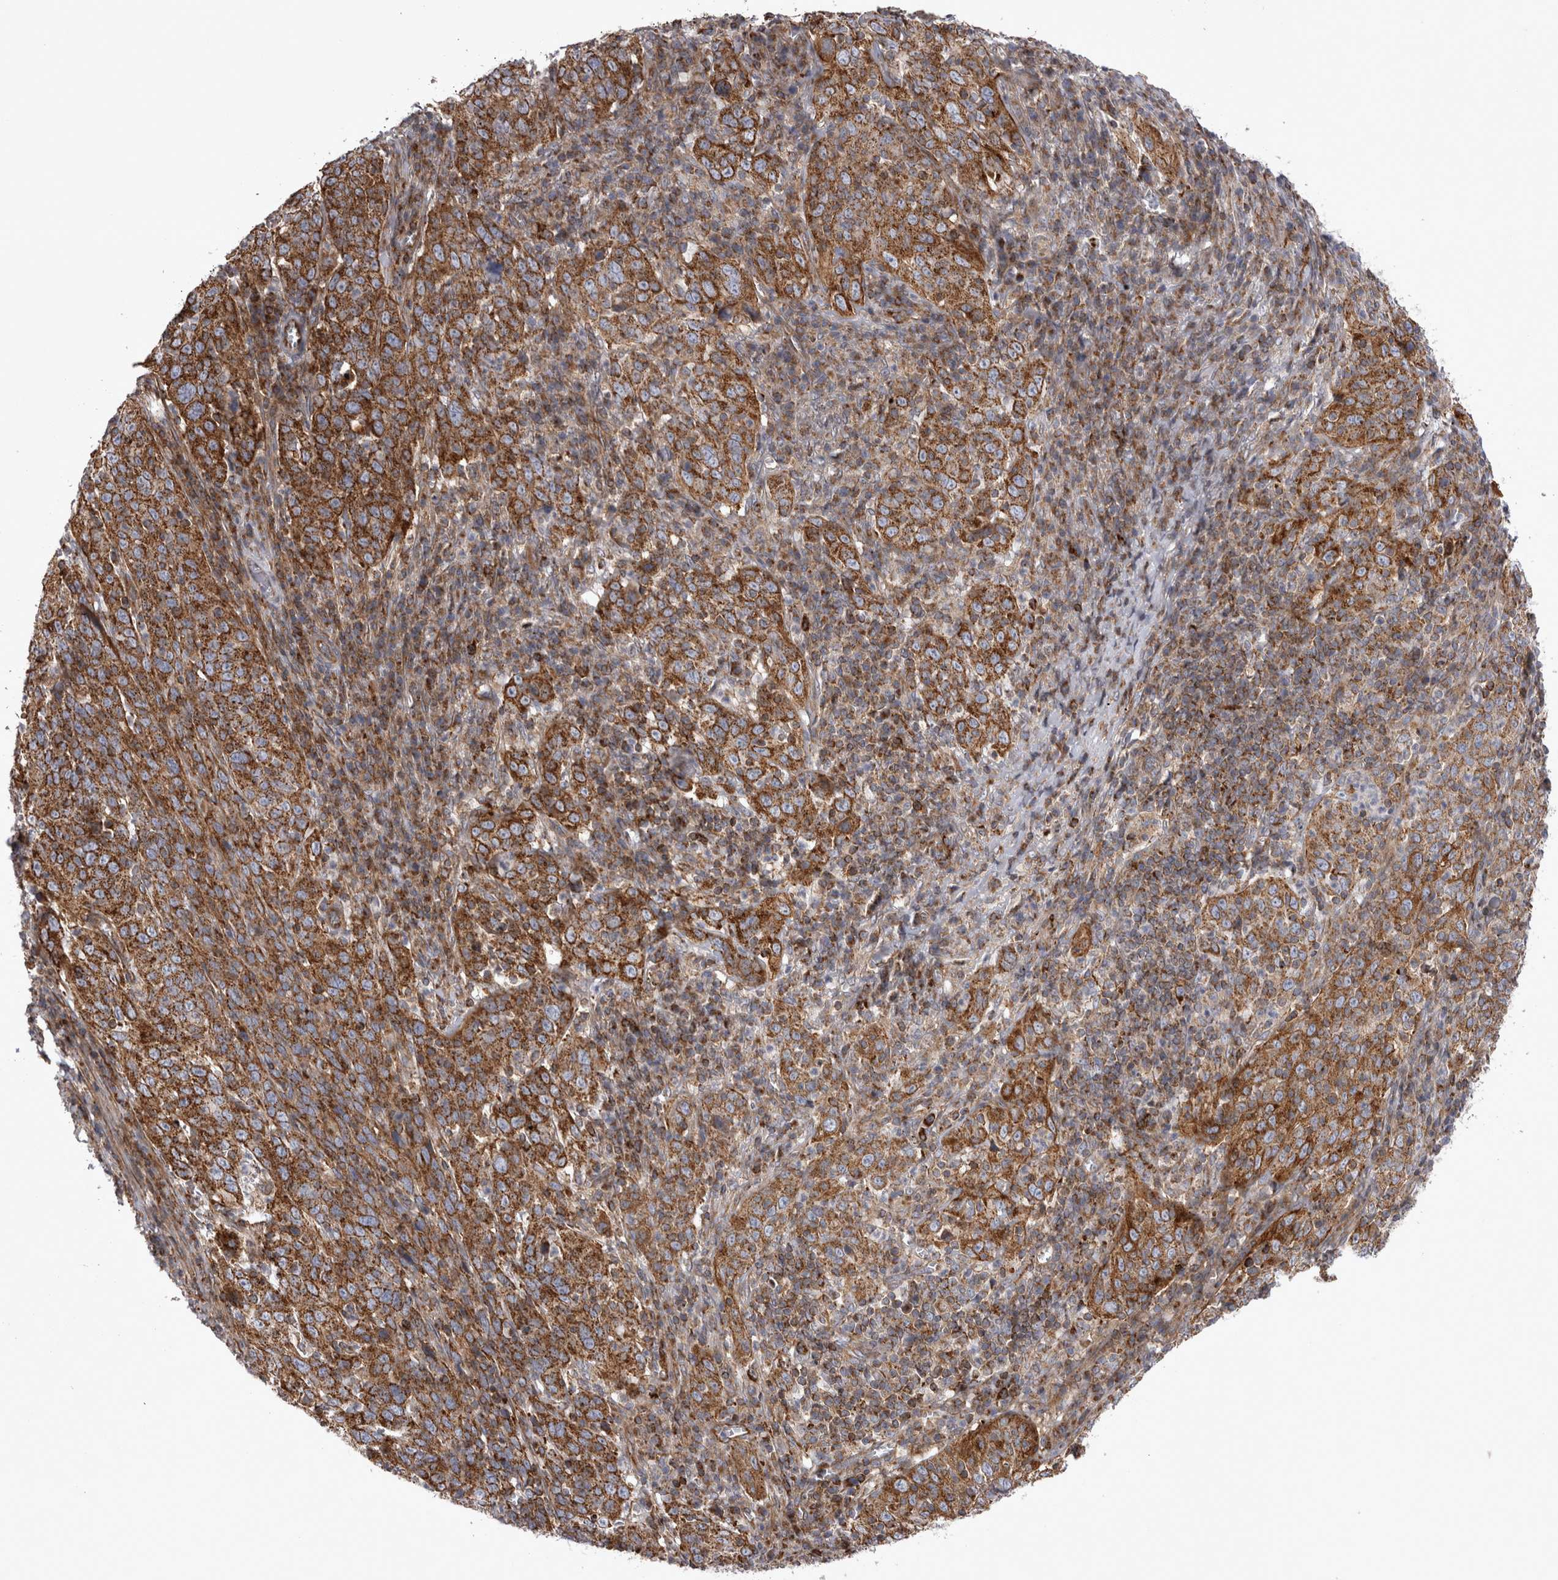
{"staining": {"intensity": "strong", "quantity": ">75%", "location": "cytoplasmic/membranous"}, "tissue": "cervical cancer", "cell_type": "Tumor cells", "image_type": "cancer", "snomed": [{"axis": "morphology", "description": "Squamous cell carcinoma, NOS"}, {"axis": "topography", "description": "Cervix"}], "caption": "Human squamous cell carcinoma (cervical) stained for a protein (brown) shows strong cytoplasmic/membranous positive staining in about >75% of tumor cells.", "gene": "TSPOAP1", "patient": {"sex": "female", "age": 46}}